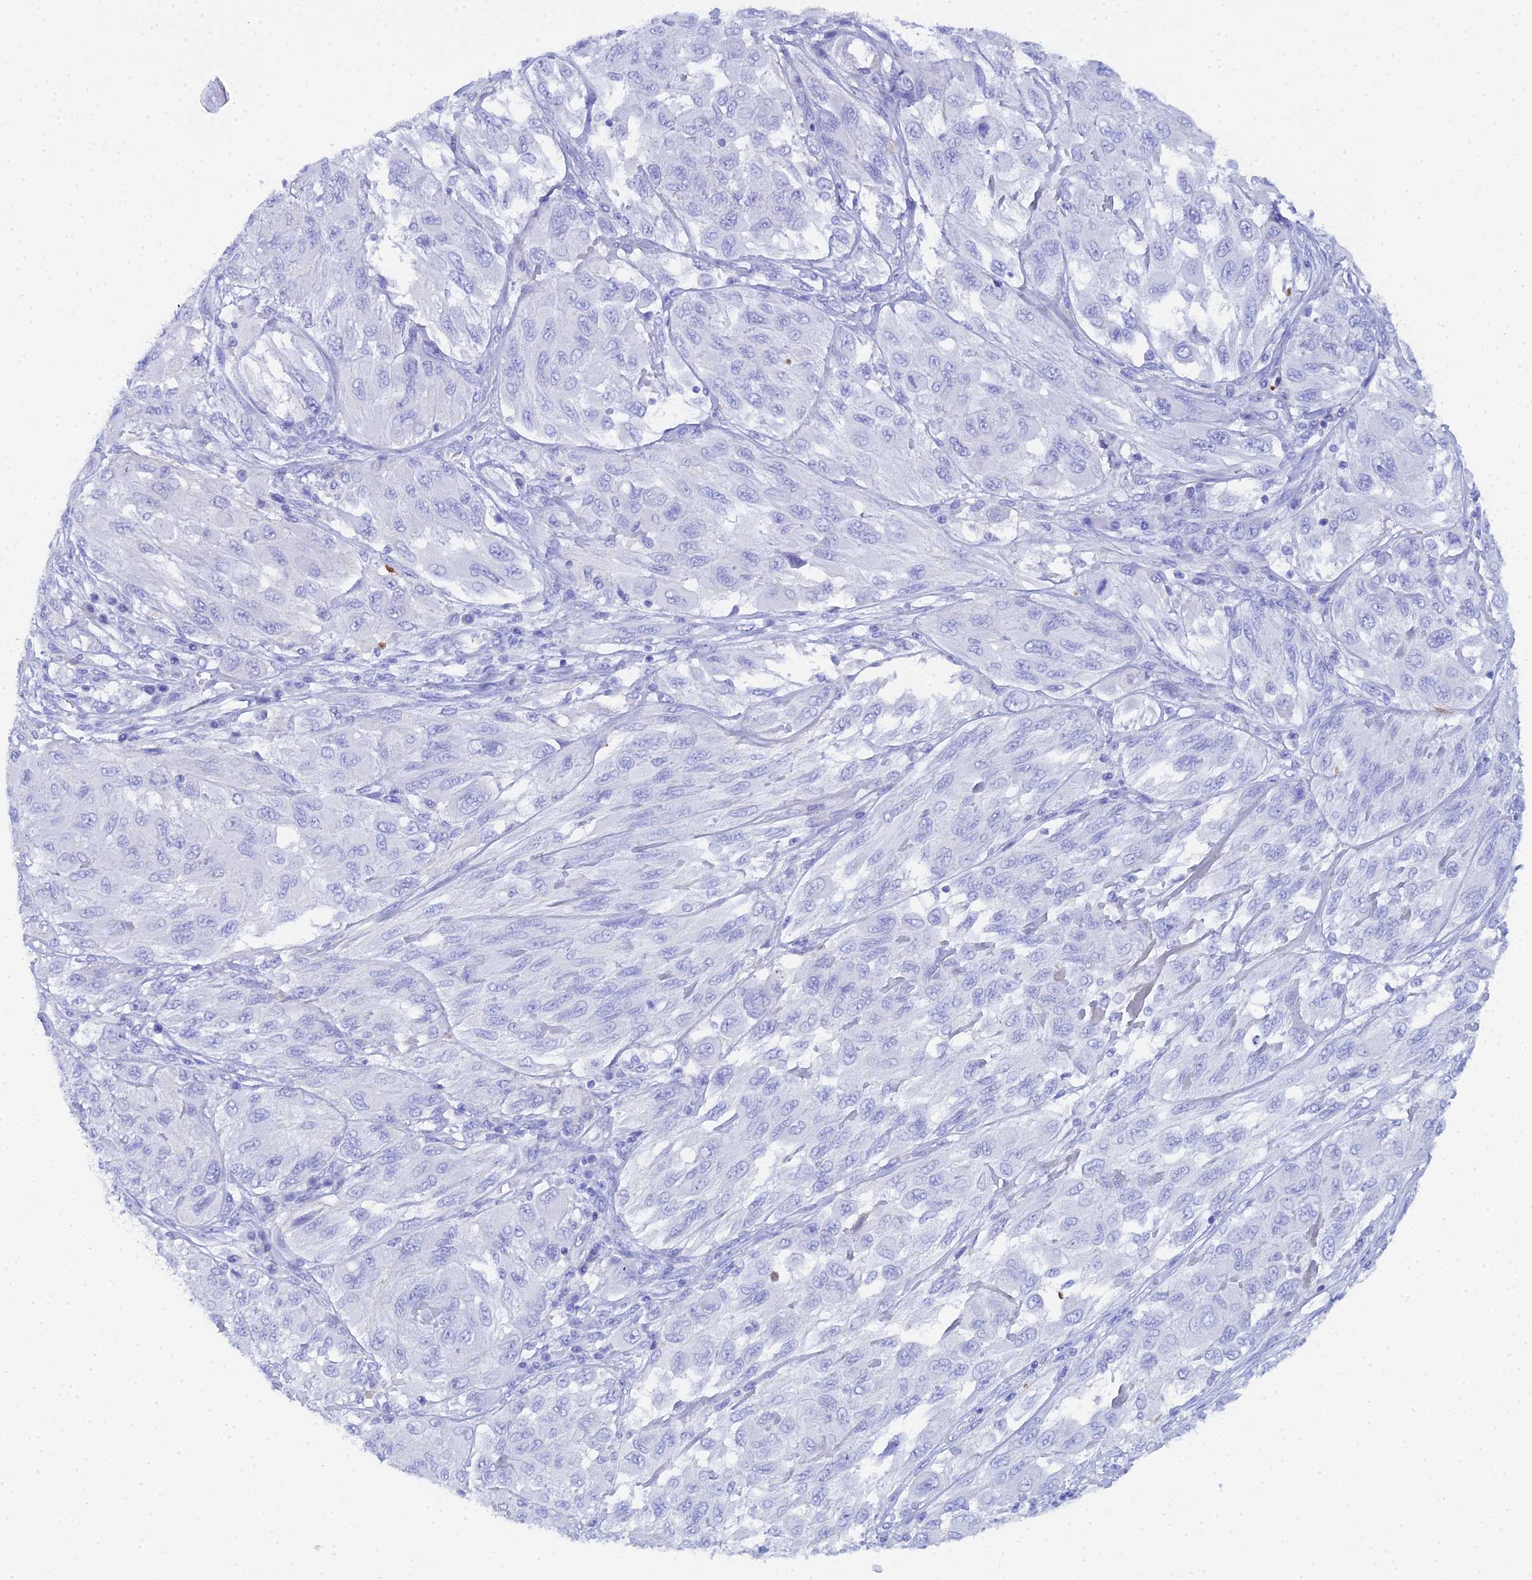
{"staining": {"intensity": "negative", "quantity": "none", "location": "none"}, "tissue": "melanoma", "cell_type": "Tumor cells", "image_type": "cancer", "snomed": [{"axis": "morphology", "description": "Malignant melanoma, NOS"}, {"axis": "topography", "description": "Skin"}], "caption": "This is an IHC photomicrograph of malignant melanoma. There is no expression in tumor cells.", "gene": "CELA3A", "patient": {"sex": "female", "age": 91}}